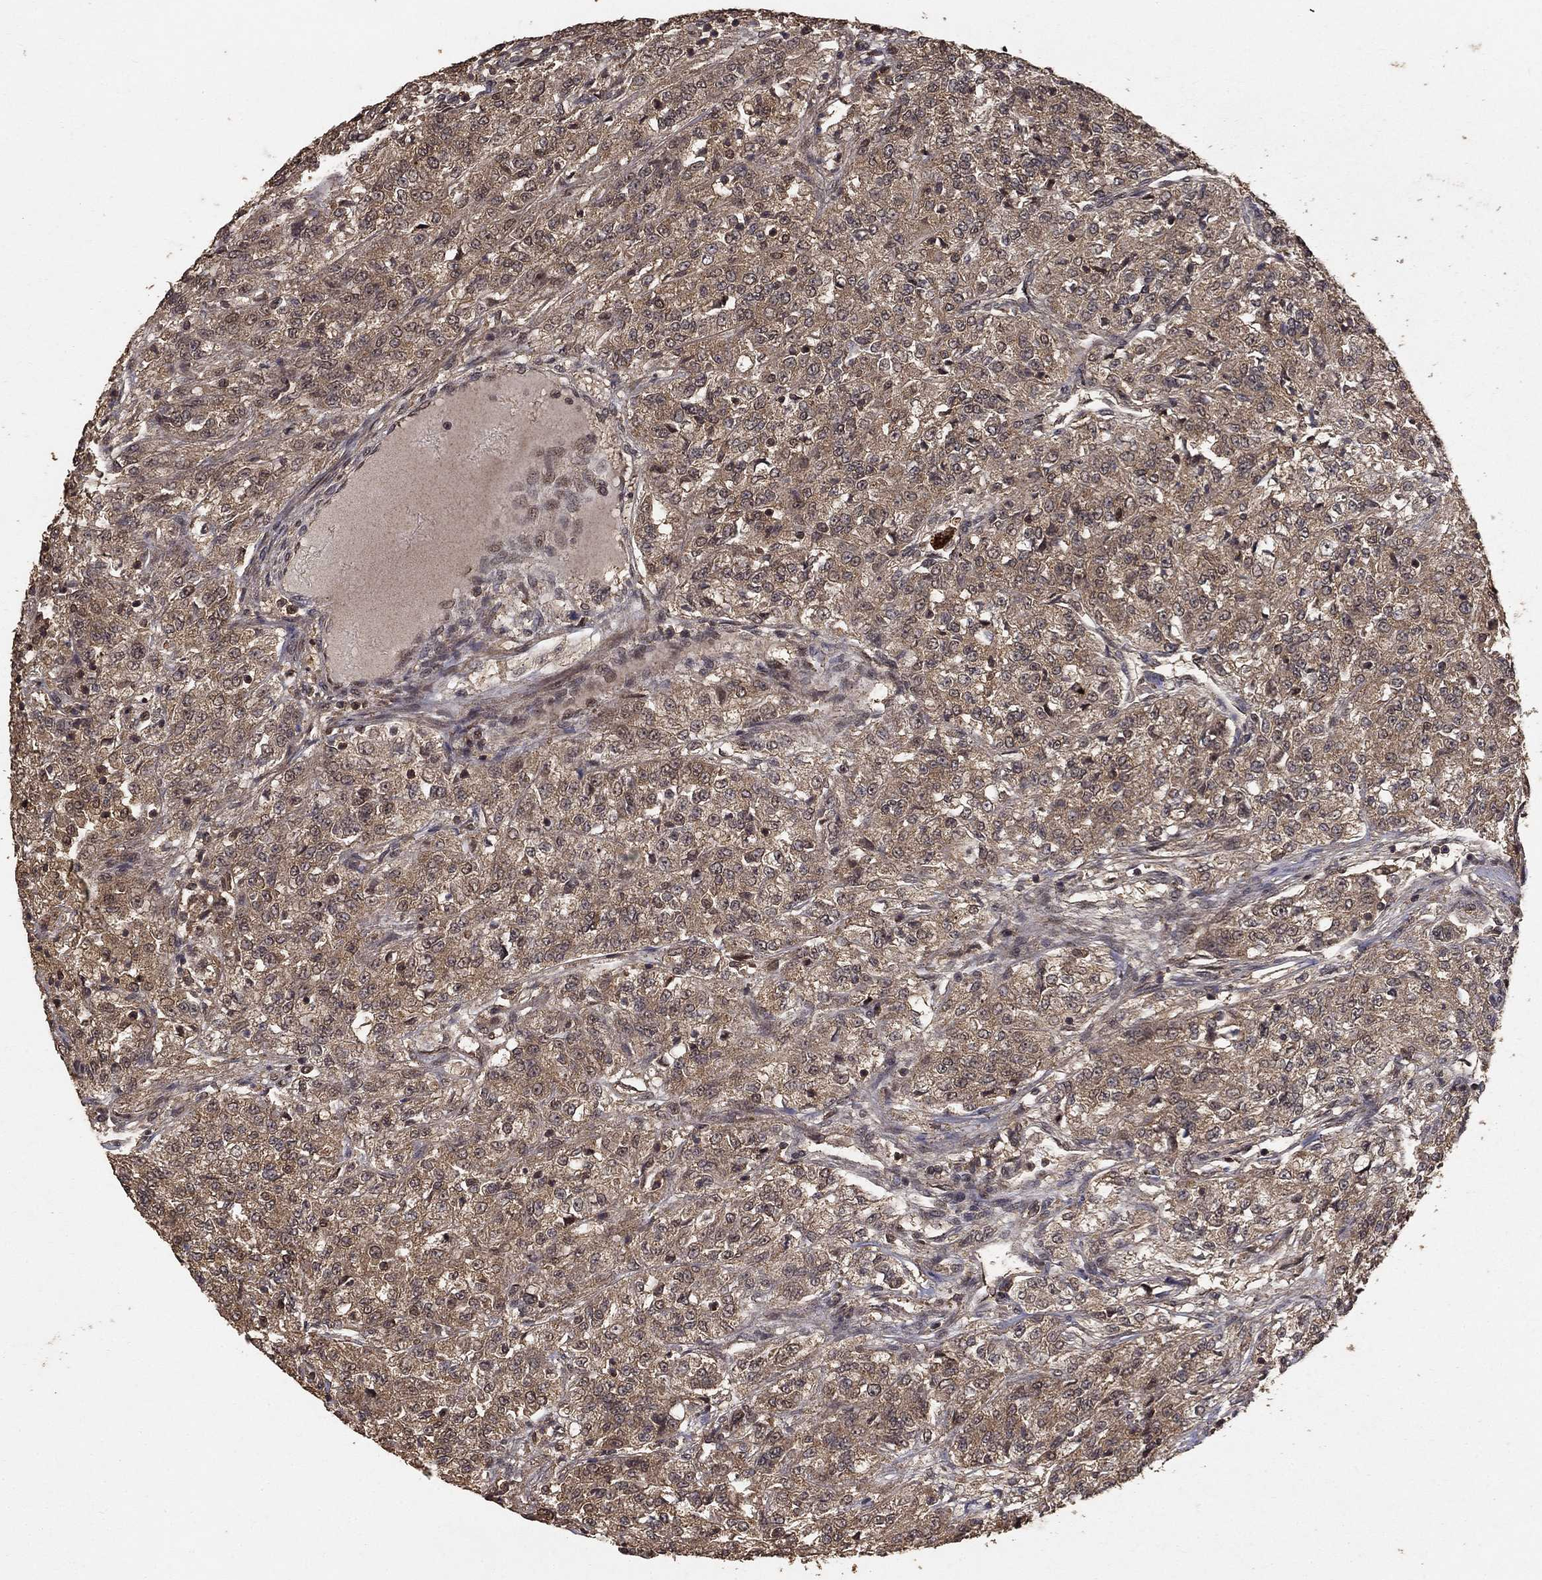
{"staining": {"intensity": "weak", "quantity": ">75%", "location": "cytoplasmic/membranous"}, "tissue": "renal cancer", "cell_type": "Tumor cells", "image_type": "cancer", "snomed": [{"axis": "morphology", "description": "Adenocarcinoma, NOS"}, {"axis": "topography", "description": "Kidney"}], "caption": "Immunohistochemistry staining of renal adenocarcinoma, which exhibits low levels of weak cytoplasmic/membranous staining in about >75% of tumor cells indicating weak cytoplasmic/membranous protein positivity. The staining was performed using DAB (3,3'-diaminobenzidine) (brown) for protein detection and nuclei were counterstained in hematoxylin (blue).", "gene": "PRDM1", "patient": {"sex": "female", "age": 63}}